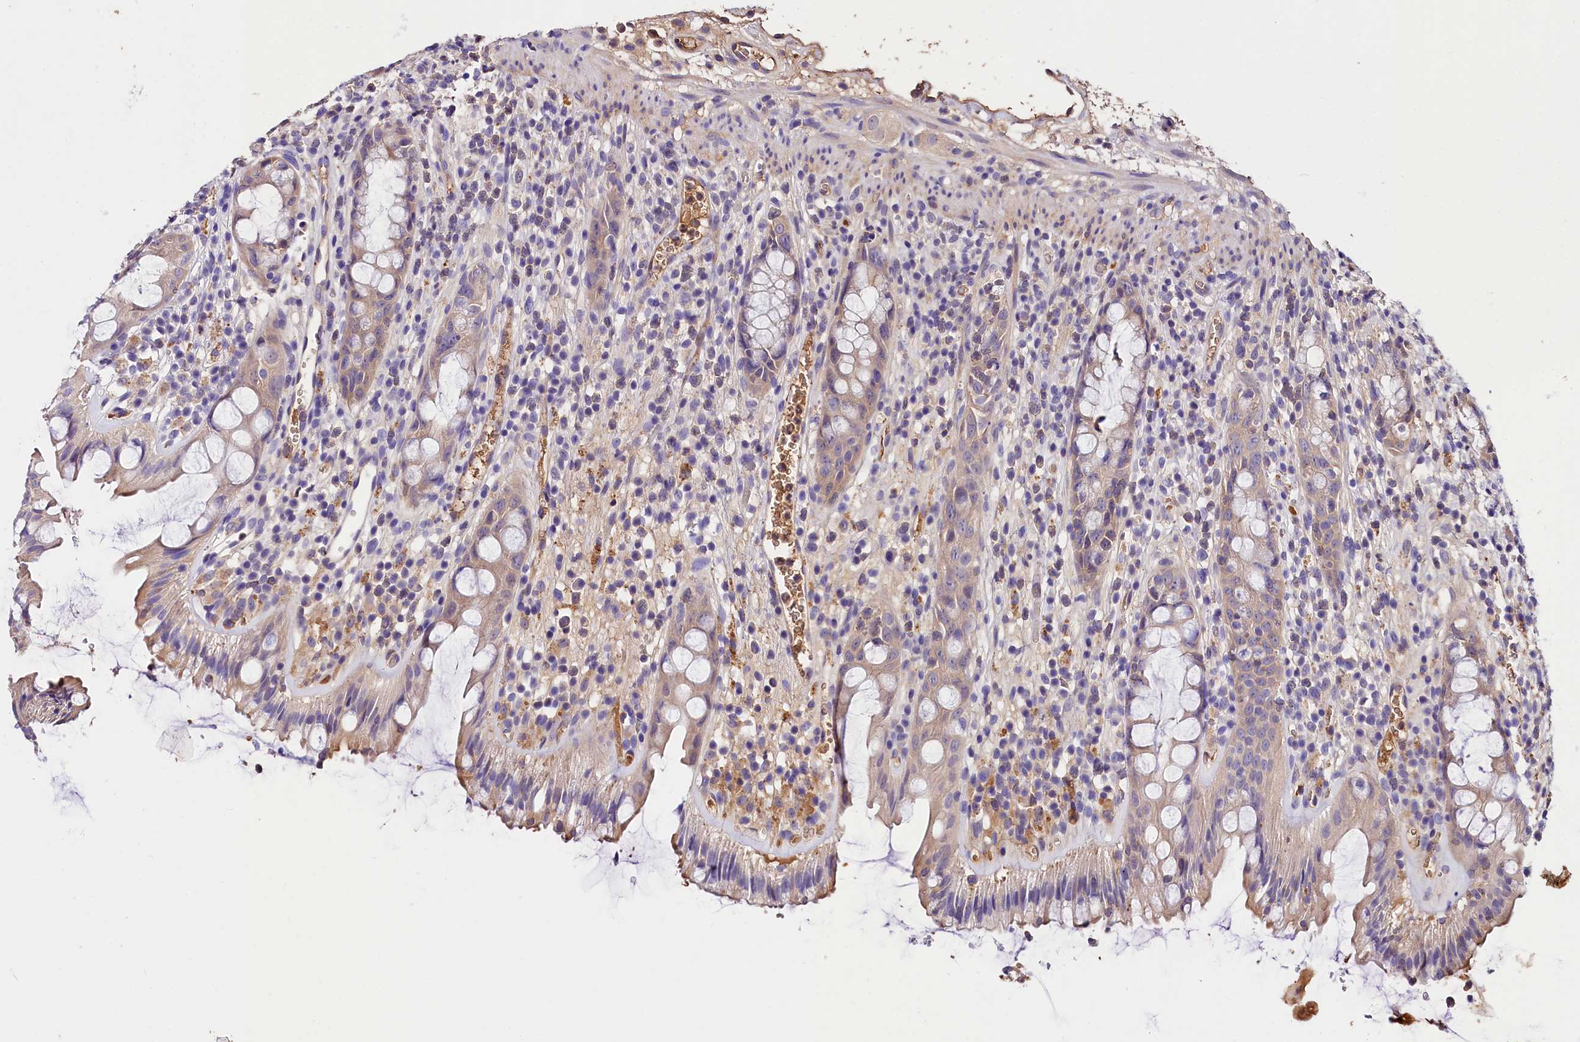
{"staining": {"intensity": "weak", "quantity": "<25%", "location": "cytoplasmic/membranous"}, "tissue": "rectum", "cell_type": "Glandular cells", "image_type": "normal", "snomed": [{"axis": "morphology", "description": "Normal tissue, NOS"}, {"axis": "topography", "description": "Rectum"}], "caption": "Immunohistochemistry (IHC) image of benign rectum: human rectum stained with DAB shows no significant protein expression in glandular cells. (Immunohistochemistry (IHC), brightfield microscopy, high magnification).", "gene": "ARMC6", "patient": {"sex": "female", "age": 57}}